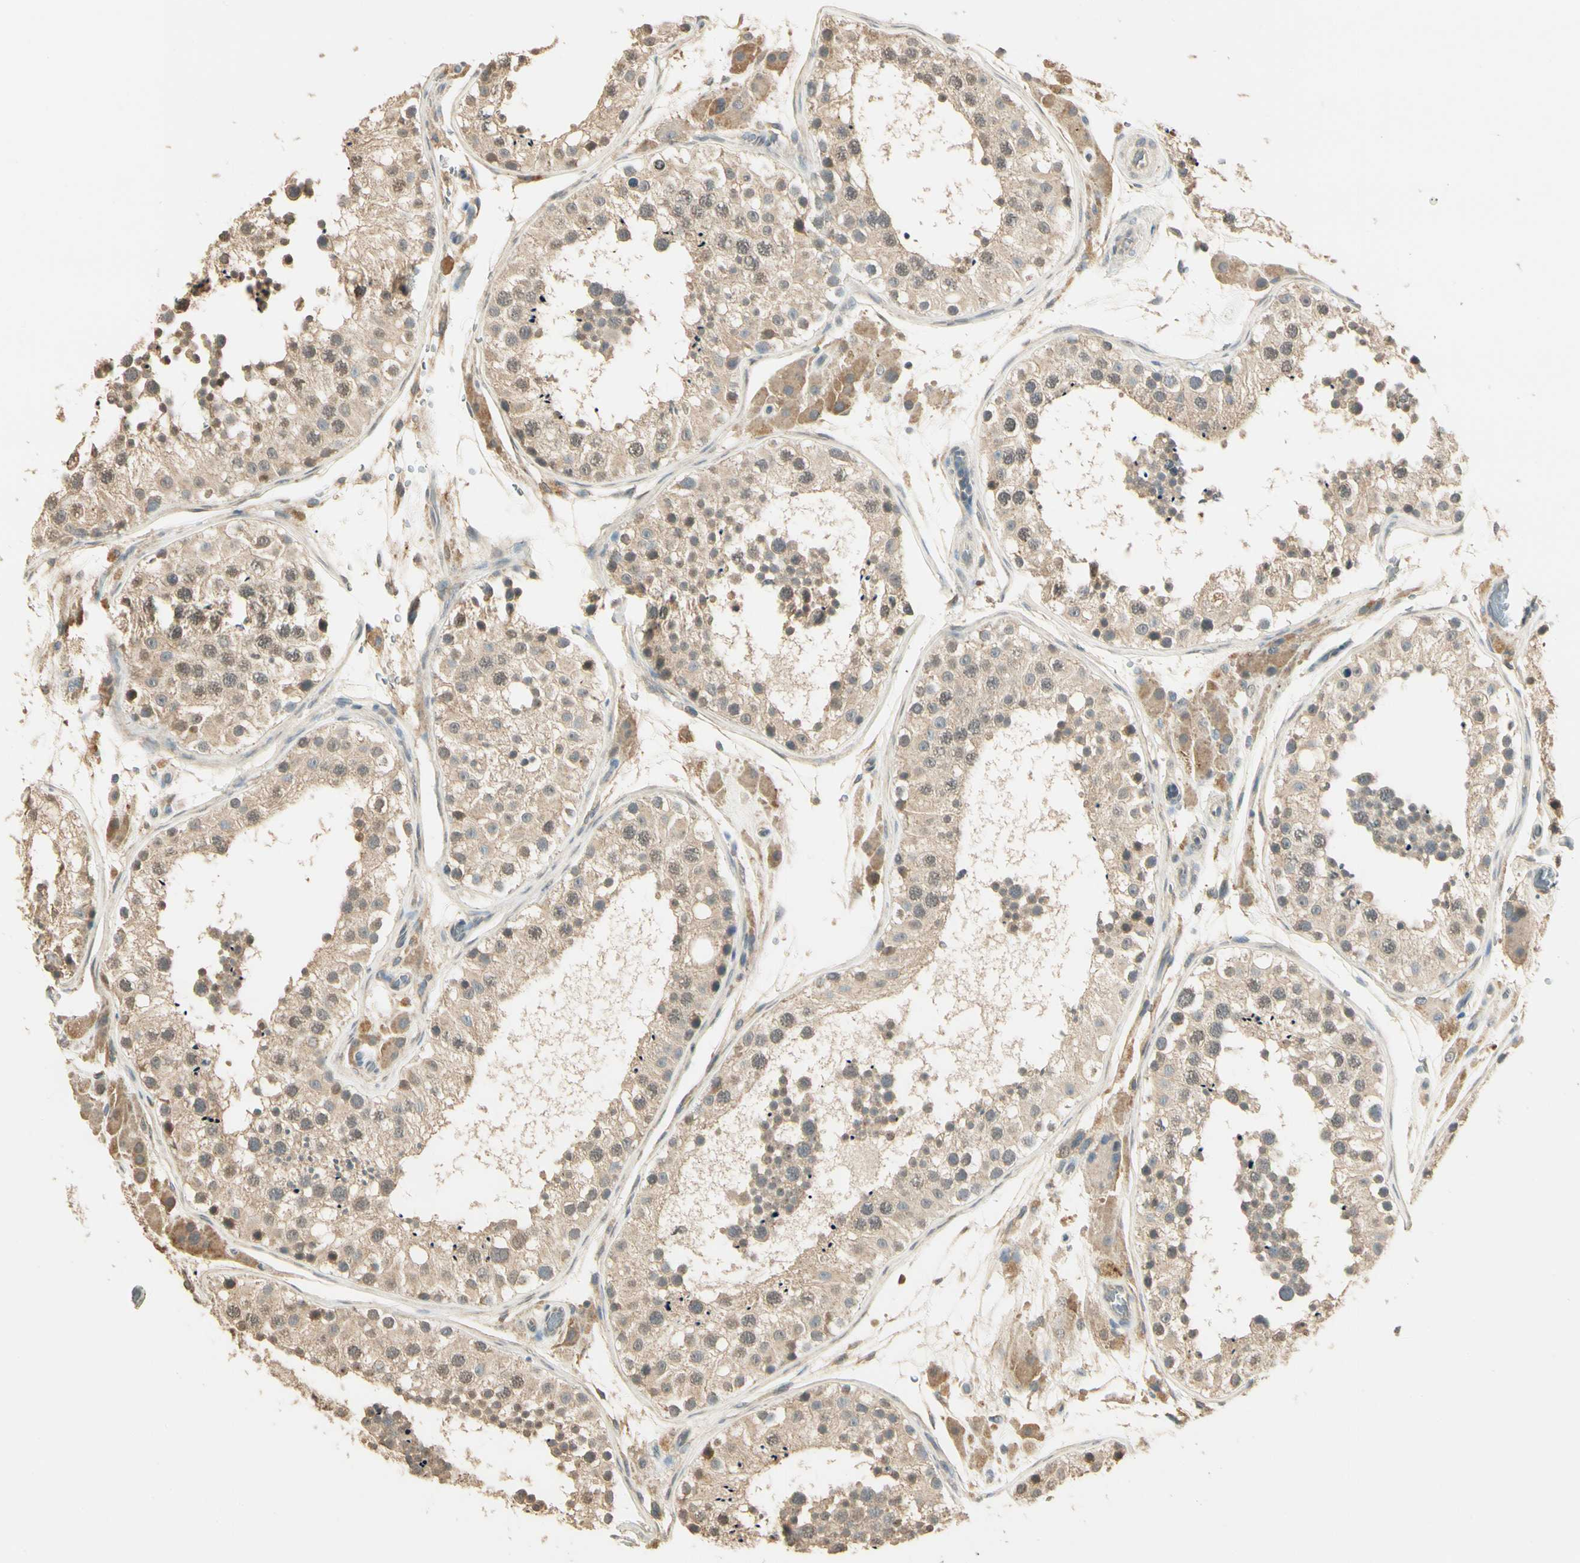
{"staining": {"intensity": "weak", "quantity": ">75%", "location": "cytoplasmic/membranous"}, "tissue": "testis", "cell_type": "Cells in seminiferous ducts", "image_type": "normal", "snomed": [{"axis": "morphology", "description": "Normal tissue, NOS"}, {"axis": "topography", "description": "Testis"}, {"axis": "topography", "description": "Epididymis"}], "caption": "A high-resolution photomicrograph shows immunohistochemistry (IHC) staining of benign testis, which demonstrates weak cytoplasmic/membranous positivity in about >75% of cells in seminiferous ducts.", "gene": "SGCA", "patient": {"sex": "male", "age": 26}}